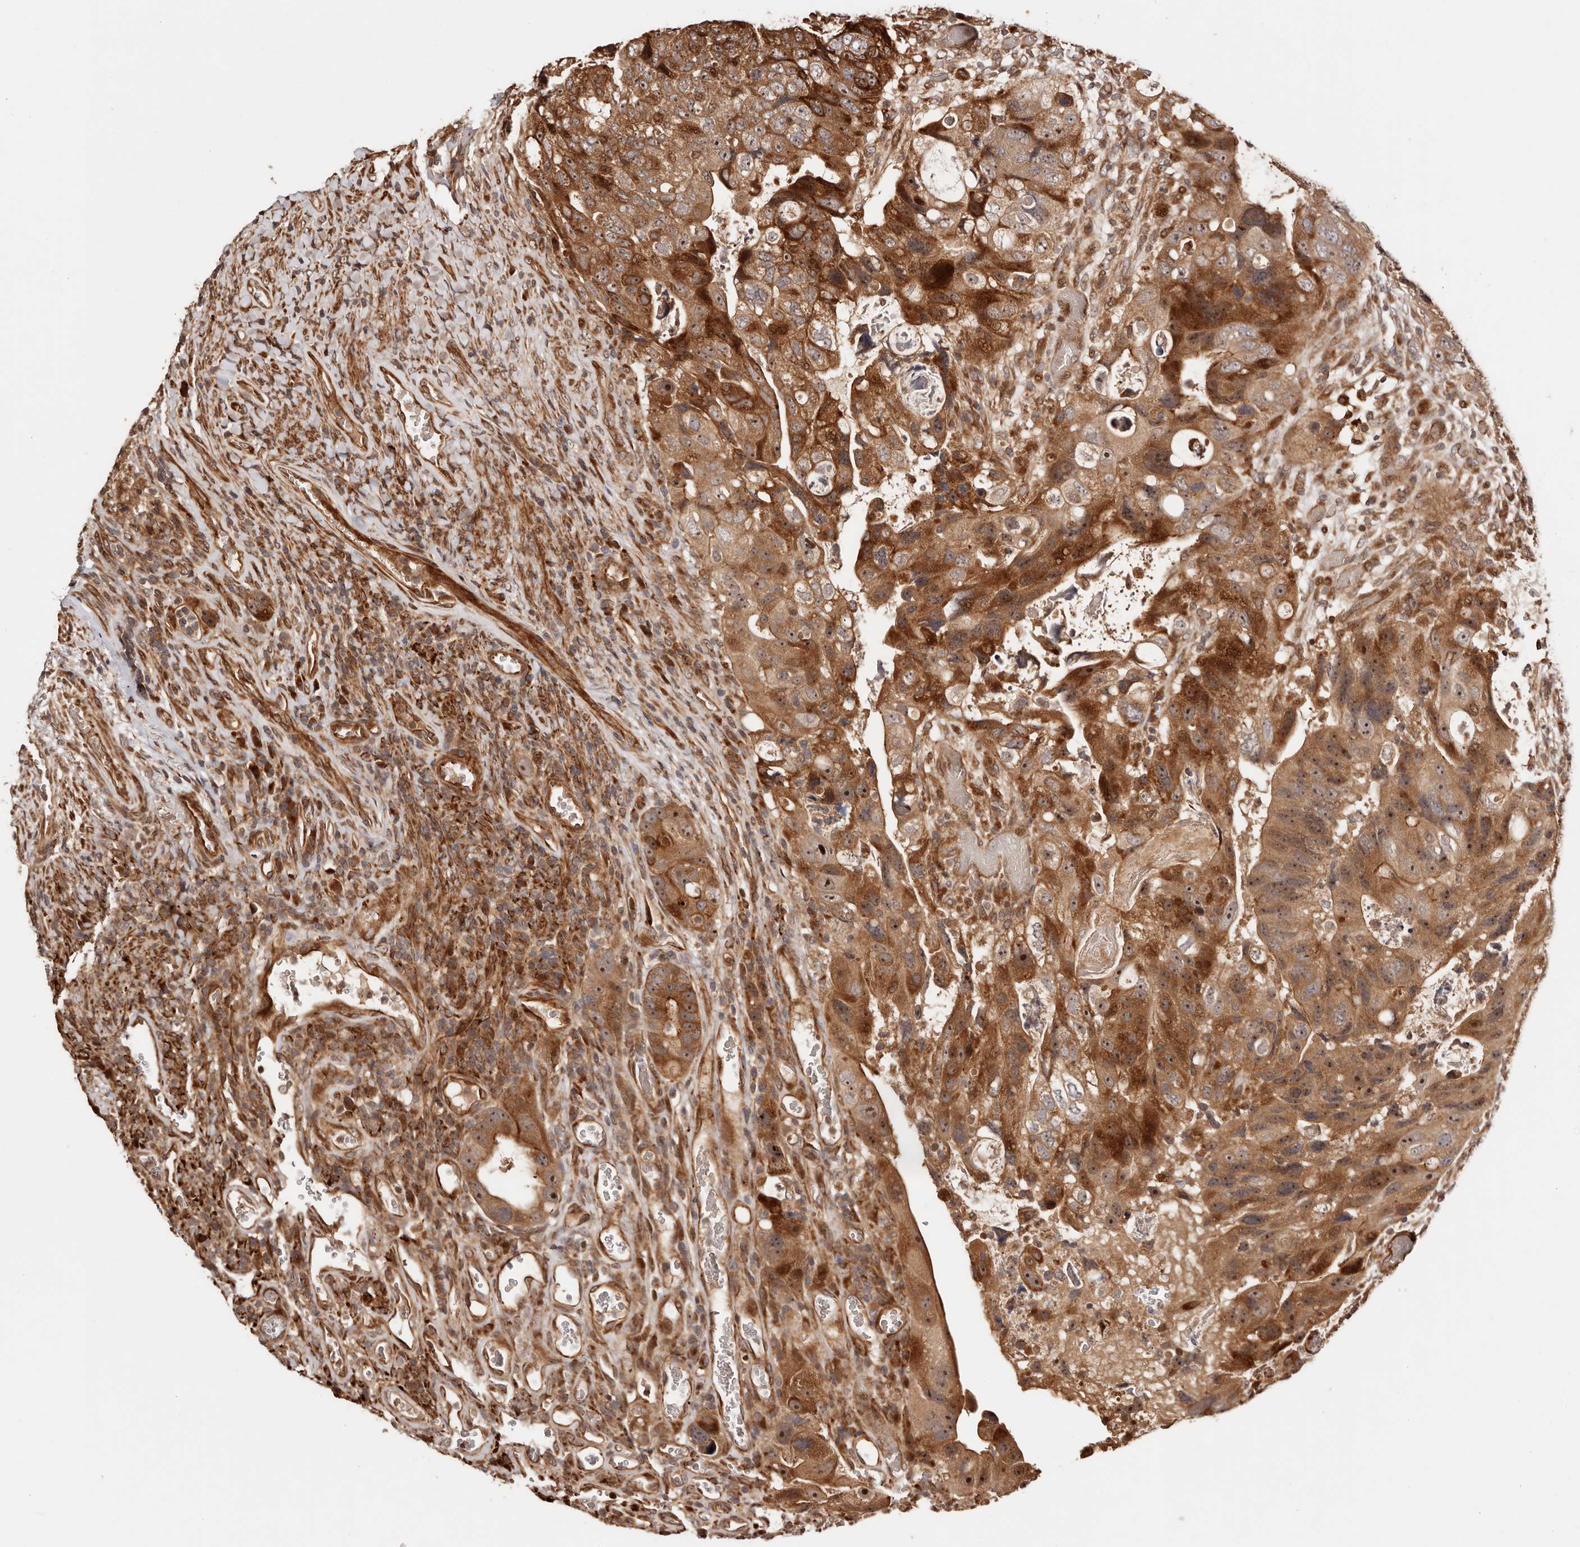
{"staining": {"intensity": "strong", "quantity": ">75%", "location": "cytoplasmic/membranous,nuclear"}, "tissue": "colorectal cancer", "cell_type": "Tumor cells", "image_type": "cancer", "snomed": [{"axis": "morphology", "description": "Adenocarcinoma, NOS"}, {"axis": "topography", "description": "Rectum"}], "caption": "A high amount of strong cytoplasmic/membranous and nuclear positivity is seen in approximately >75% of tumor cells in colorectal cancer tissue.", "gene": "PTPN22", "patient": {"sex": "male", "age": 59}}